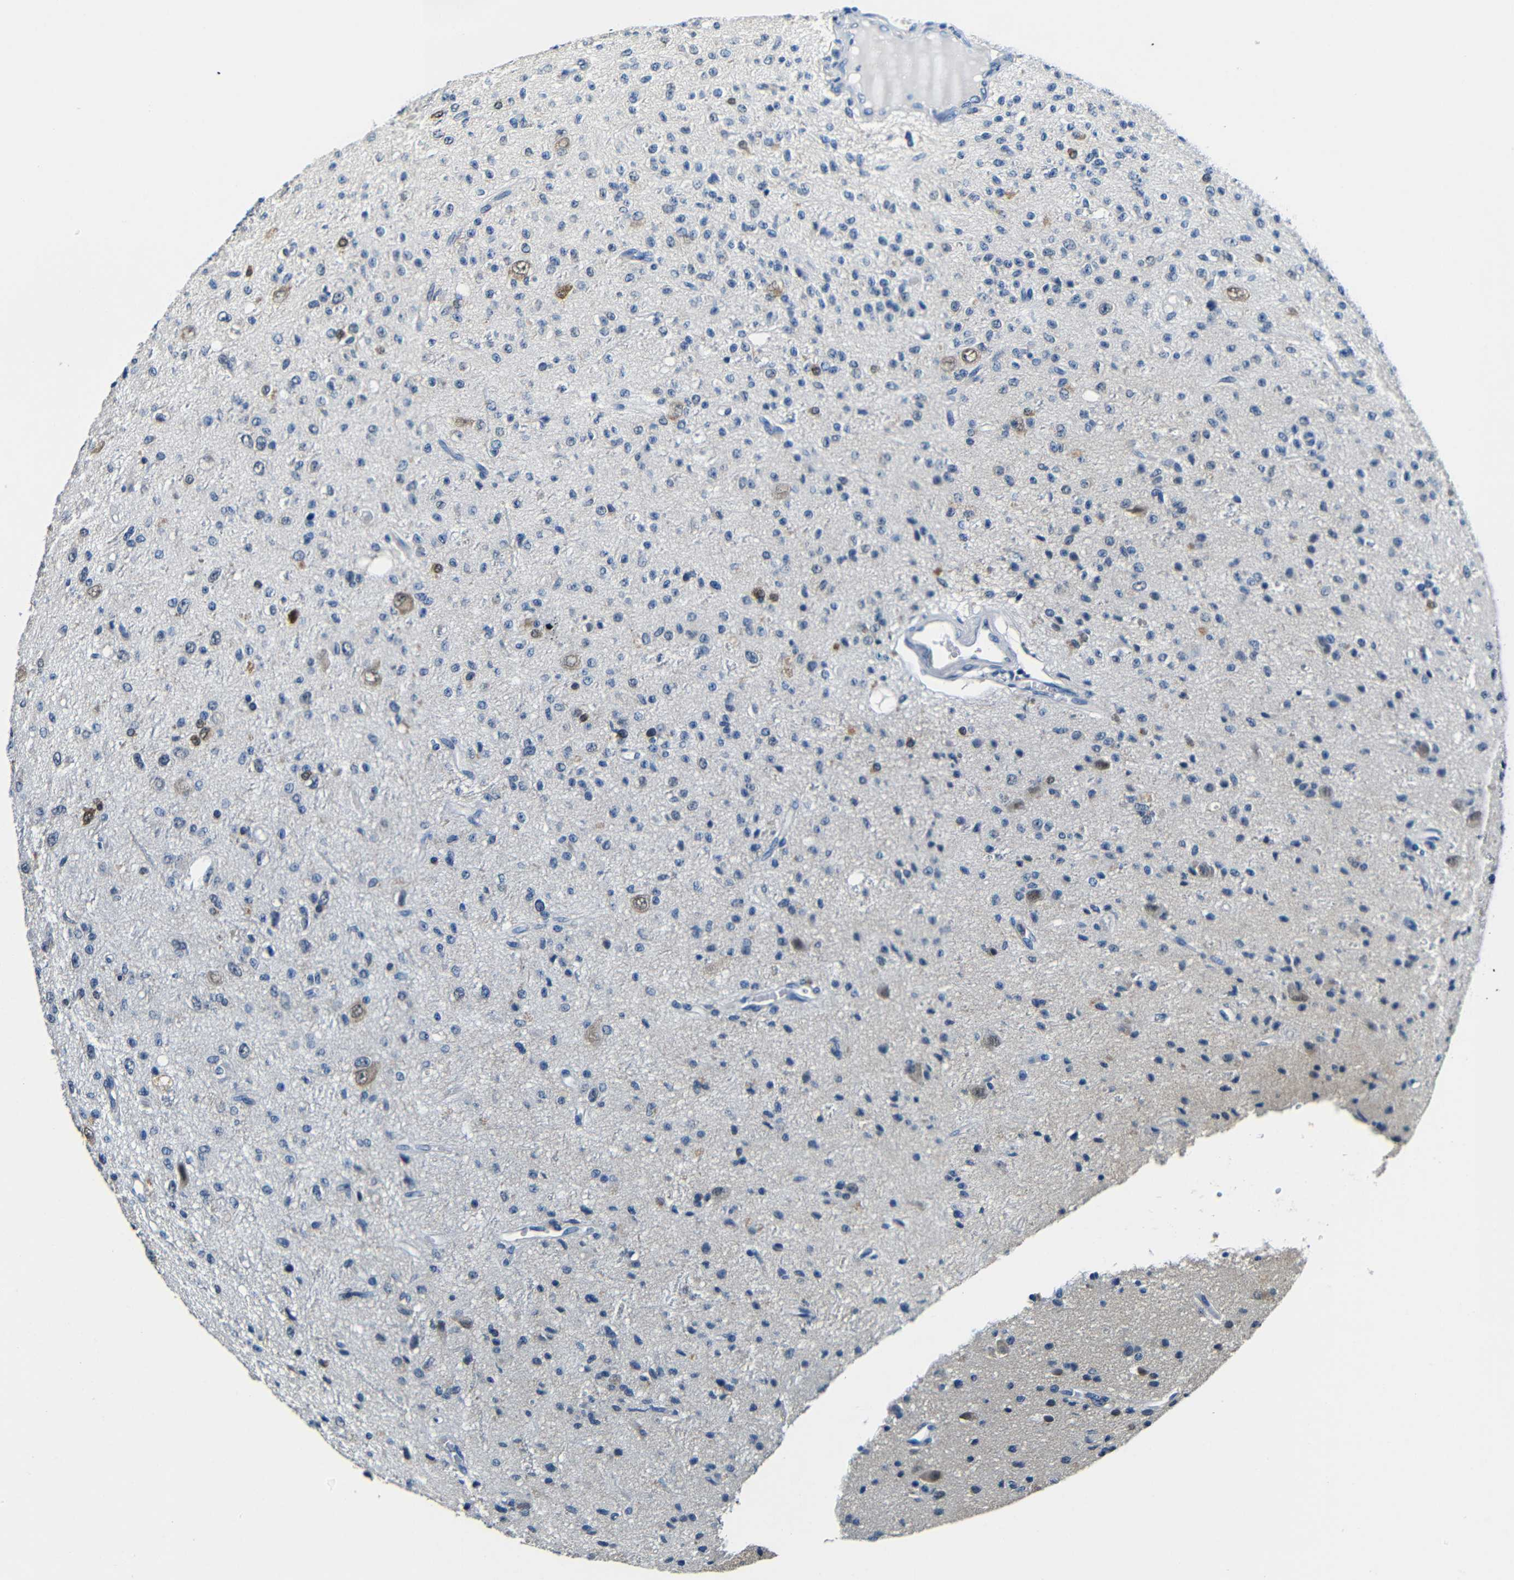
{"staining": {"intensity": "moderate", "quantity": "<25%", "location": "cytoplasmic/membranous"}, "tissue": "glioma", "cell_type": "Tumor cells", "image_type": "cancer", "snomed": [{"axis": "morphology", "description": "Glioma, malignant, High grade"}, {"axis": "topography", "description": "pancreas cauda"}], "caption": "Immunohistochemistry (IHC) of human glioma exhibits low levels of moderate cytoplasmic/membranous expression in about <25% of tumor cells.", "gene": "ADAP1", "patient": {"sex": "male", "age": 60}}